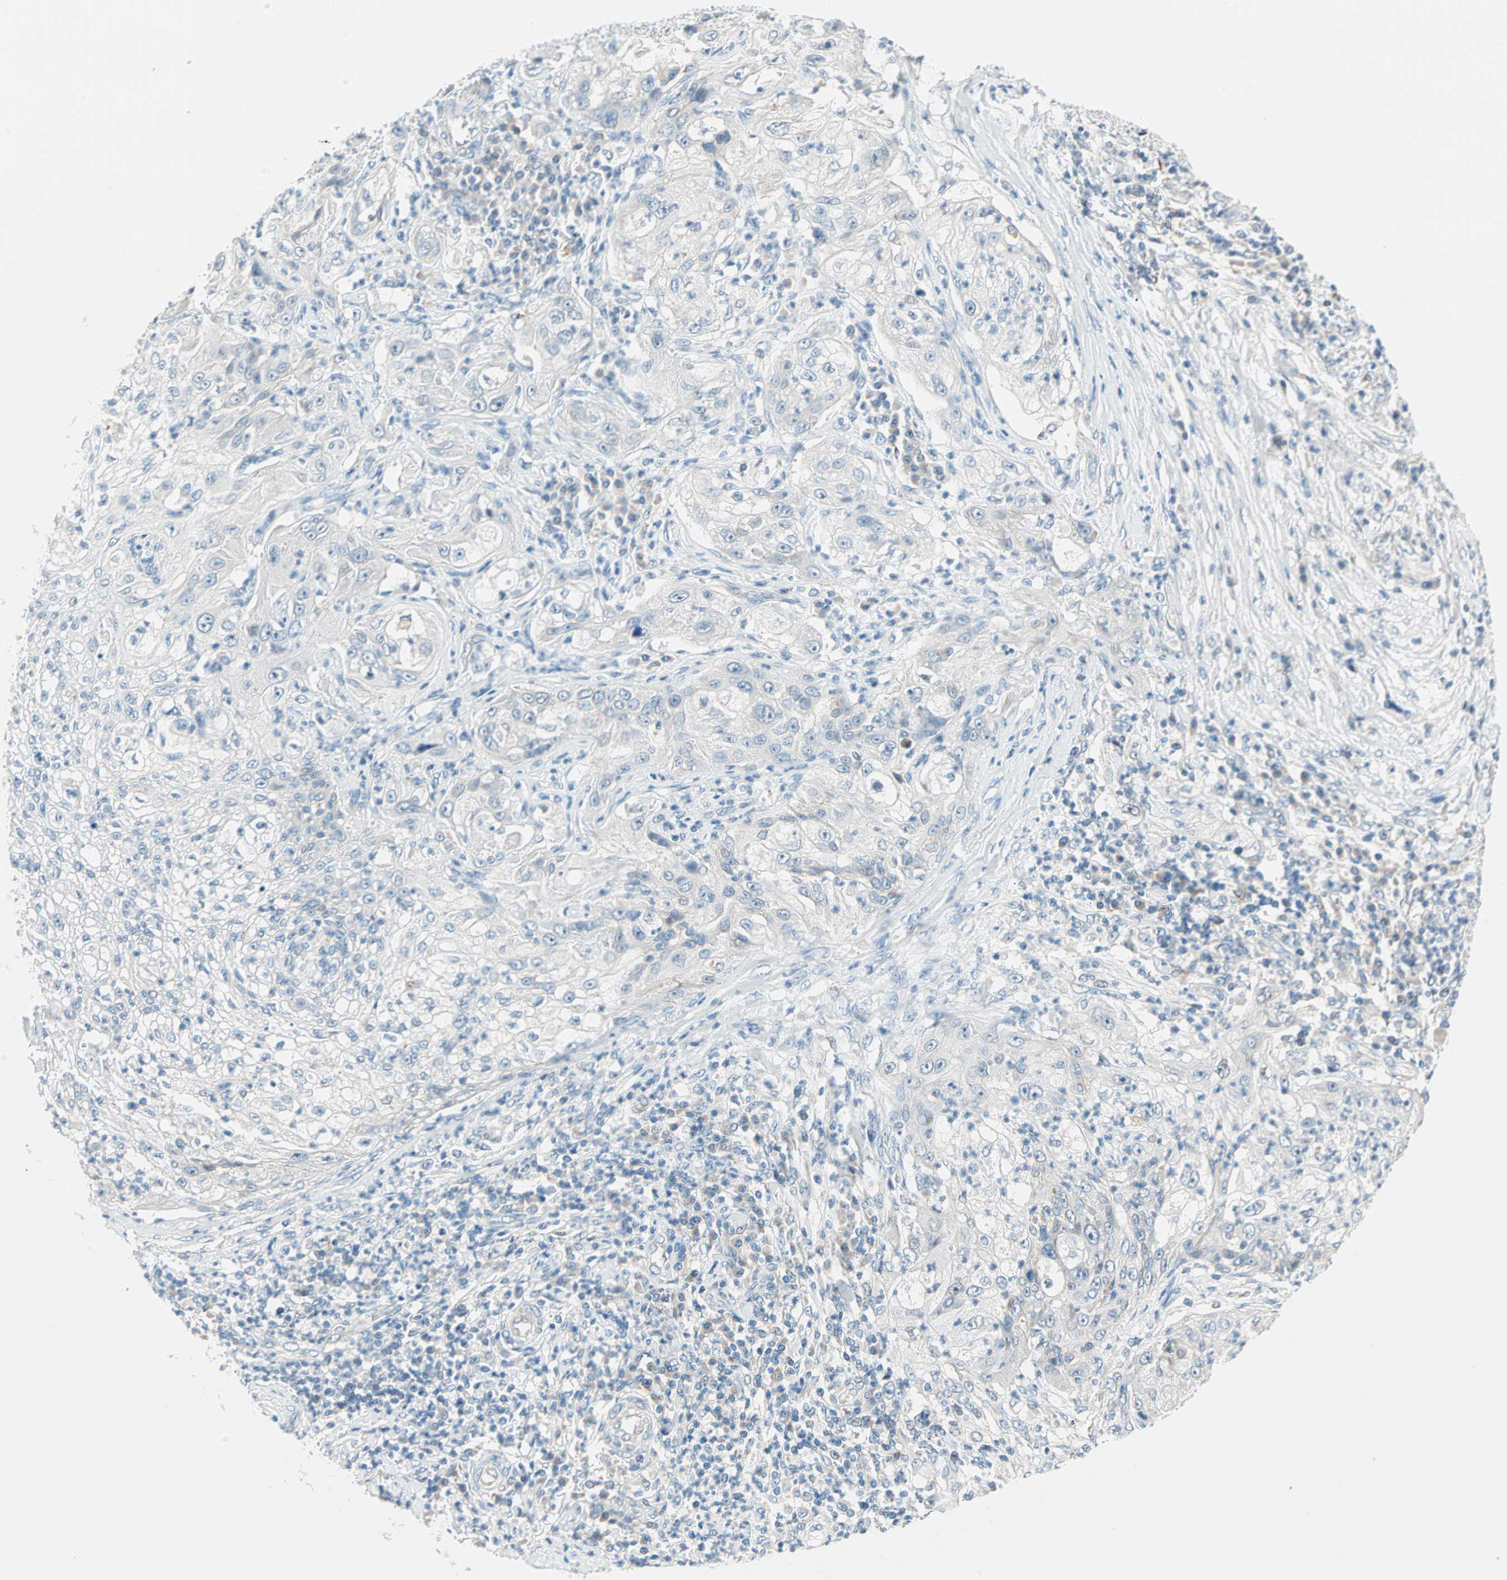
{"staining": {"intensity": "negative", "quantity": "none", "location": "none"}, "tissue": "lung cancer", "cell_type": "Tumor cells", "image_type": "cancer", "snomed": [{"axis": "morphology", "description": "Inflammation, NOS"}, {"axis": "morphology", "description": "Squamous cell carcinoma, NOS"}, {"axis": "topography", "description": "Lymph node"}, {"axis": "topography", "description": "Soft tissue"}, {"axis": "topography", "description": "Lung"}], "caption": "Lung squamous cell carcinoma stained for a protein using immunohistochemistry shows no expression tumor cells.", "gene": "TMEM163", "patient": {"sex": "male", "age": 66}}